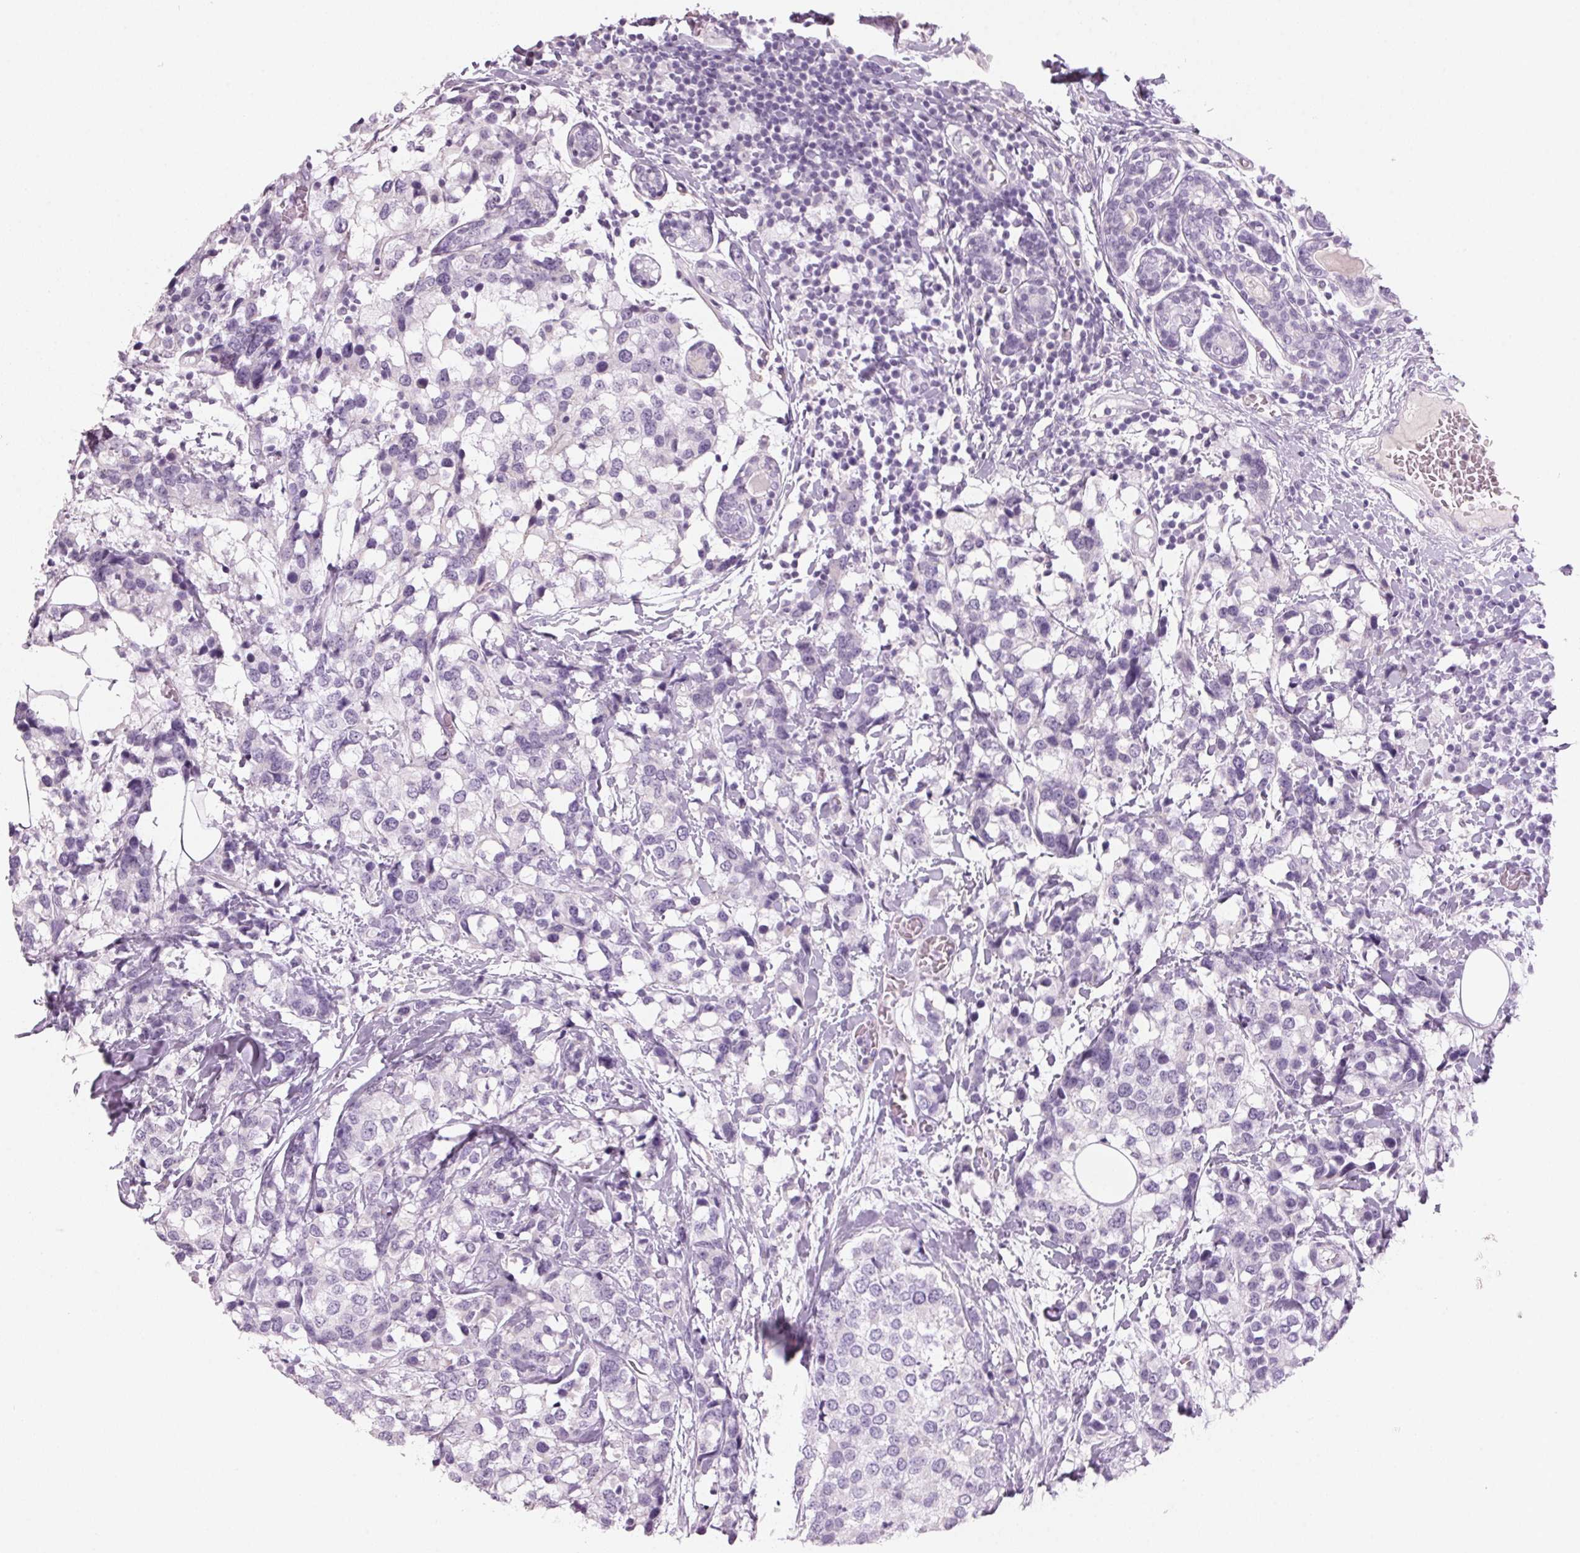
{"staining": {"intensity": "negative", "quantity": "none", "location": "none"}, "tissue": "breast cancer", "cell_type": "Tumor cells", "image_type": "cancer", "snomed": [{"axis": "morphology", "description": "Lobular carcinoma"}, {"axis": "topography", "description": "Breast"}], "caption": "DAB (3,3'-diaminobenzidine) immunohistochemical staining of human breast cancer (lobular carcinoma) shows no significant staining in tumor cells.", "gene": "ADAM20", "patient": {"sex": "female", "age": 59}}